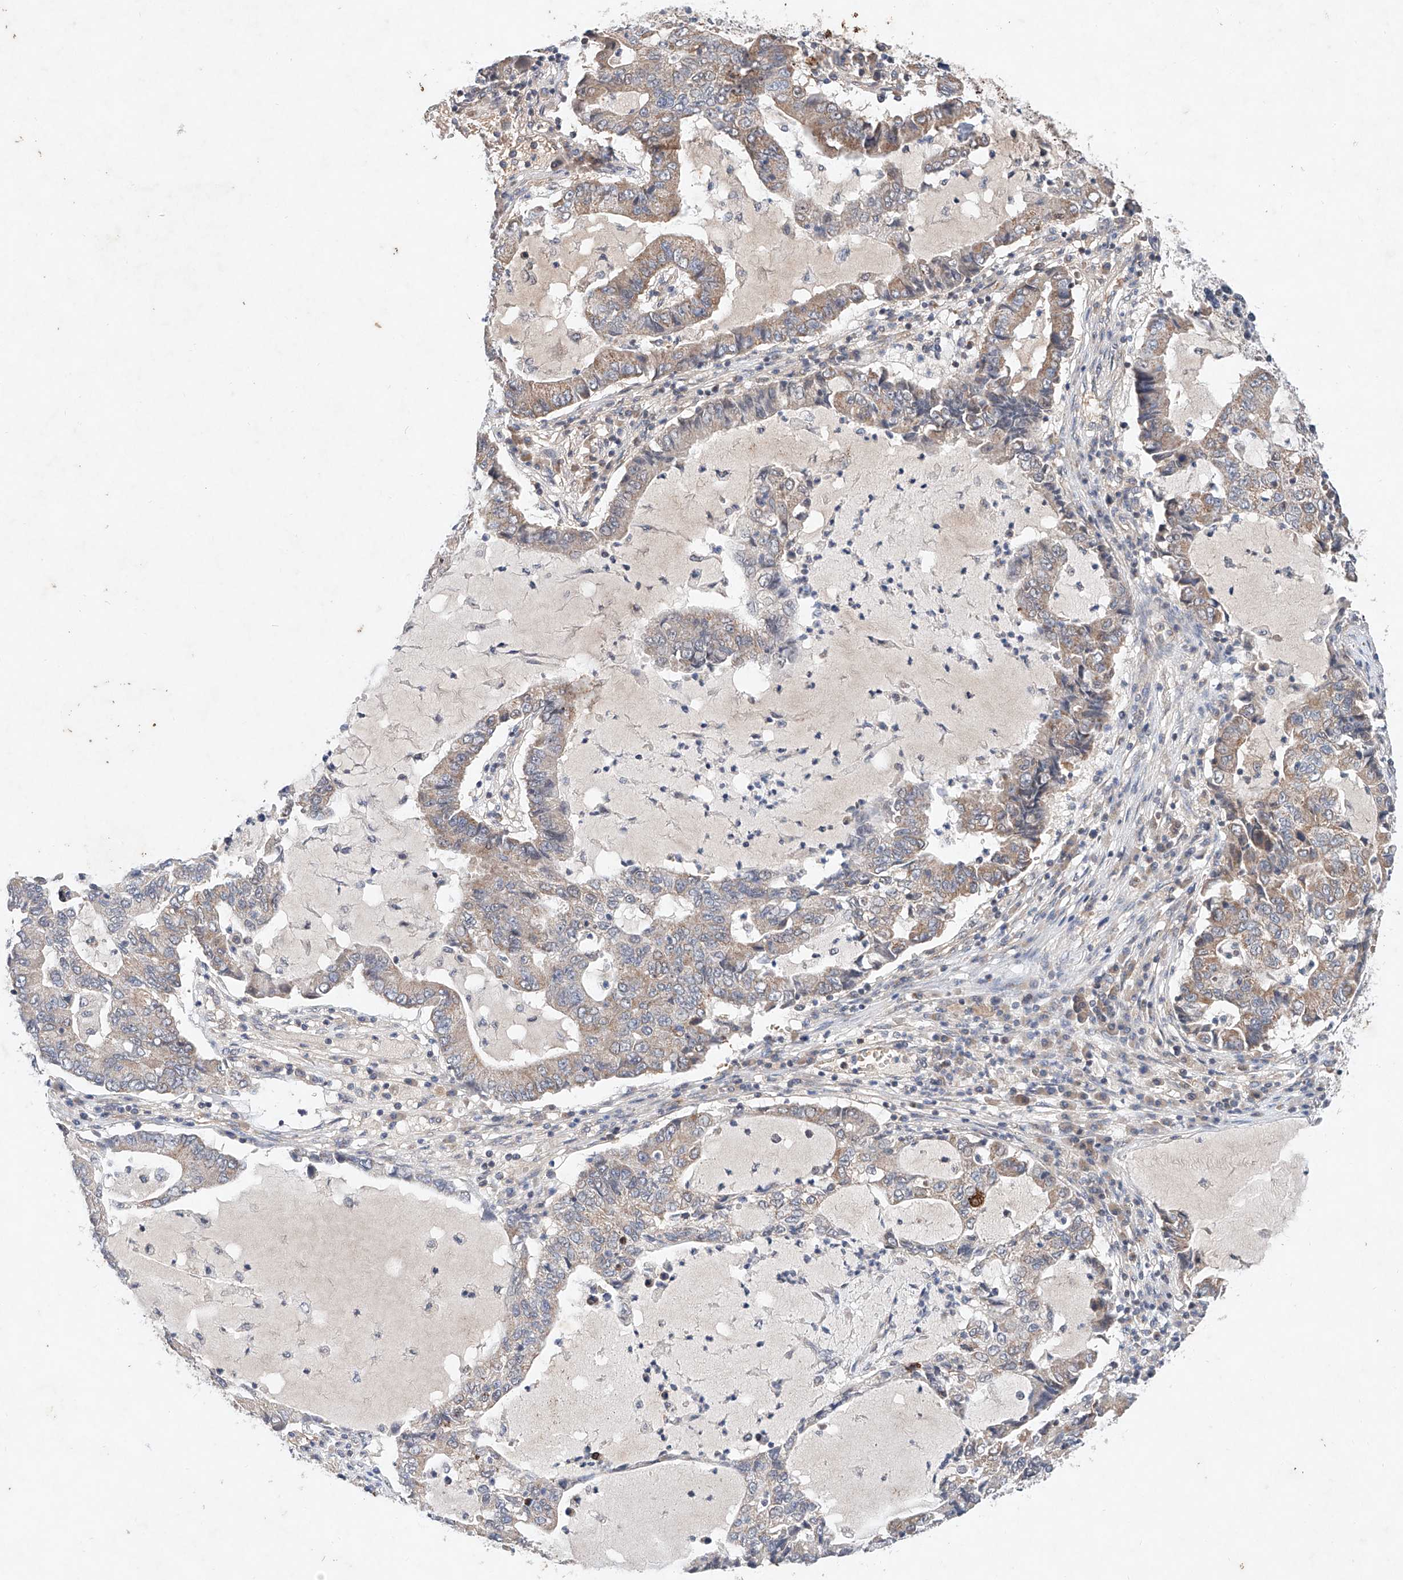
{"staining": {"intensity": "weak", "quantity": "25%-75%", "location": "cytoplasmic/membranous"}, "tissue": "lung cancer", "cell_type": "Tumor cells", "image_type": "cancer", "snomed": [{"axis": "morphology", "description": "Adenocarcinoma, NOS"}, {"axis": "topography", "description": "Lung"}], "caption": "A high-resolution image shows immunohistochemistry staining of lung cancer, which demonstrates weak cytoplasmic/membranous expression in about 25%-75% of tumor cells.", "gene": "FASTK", "patient": {"sex": "female", "age": 51}}